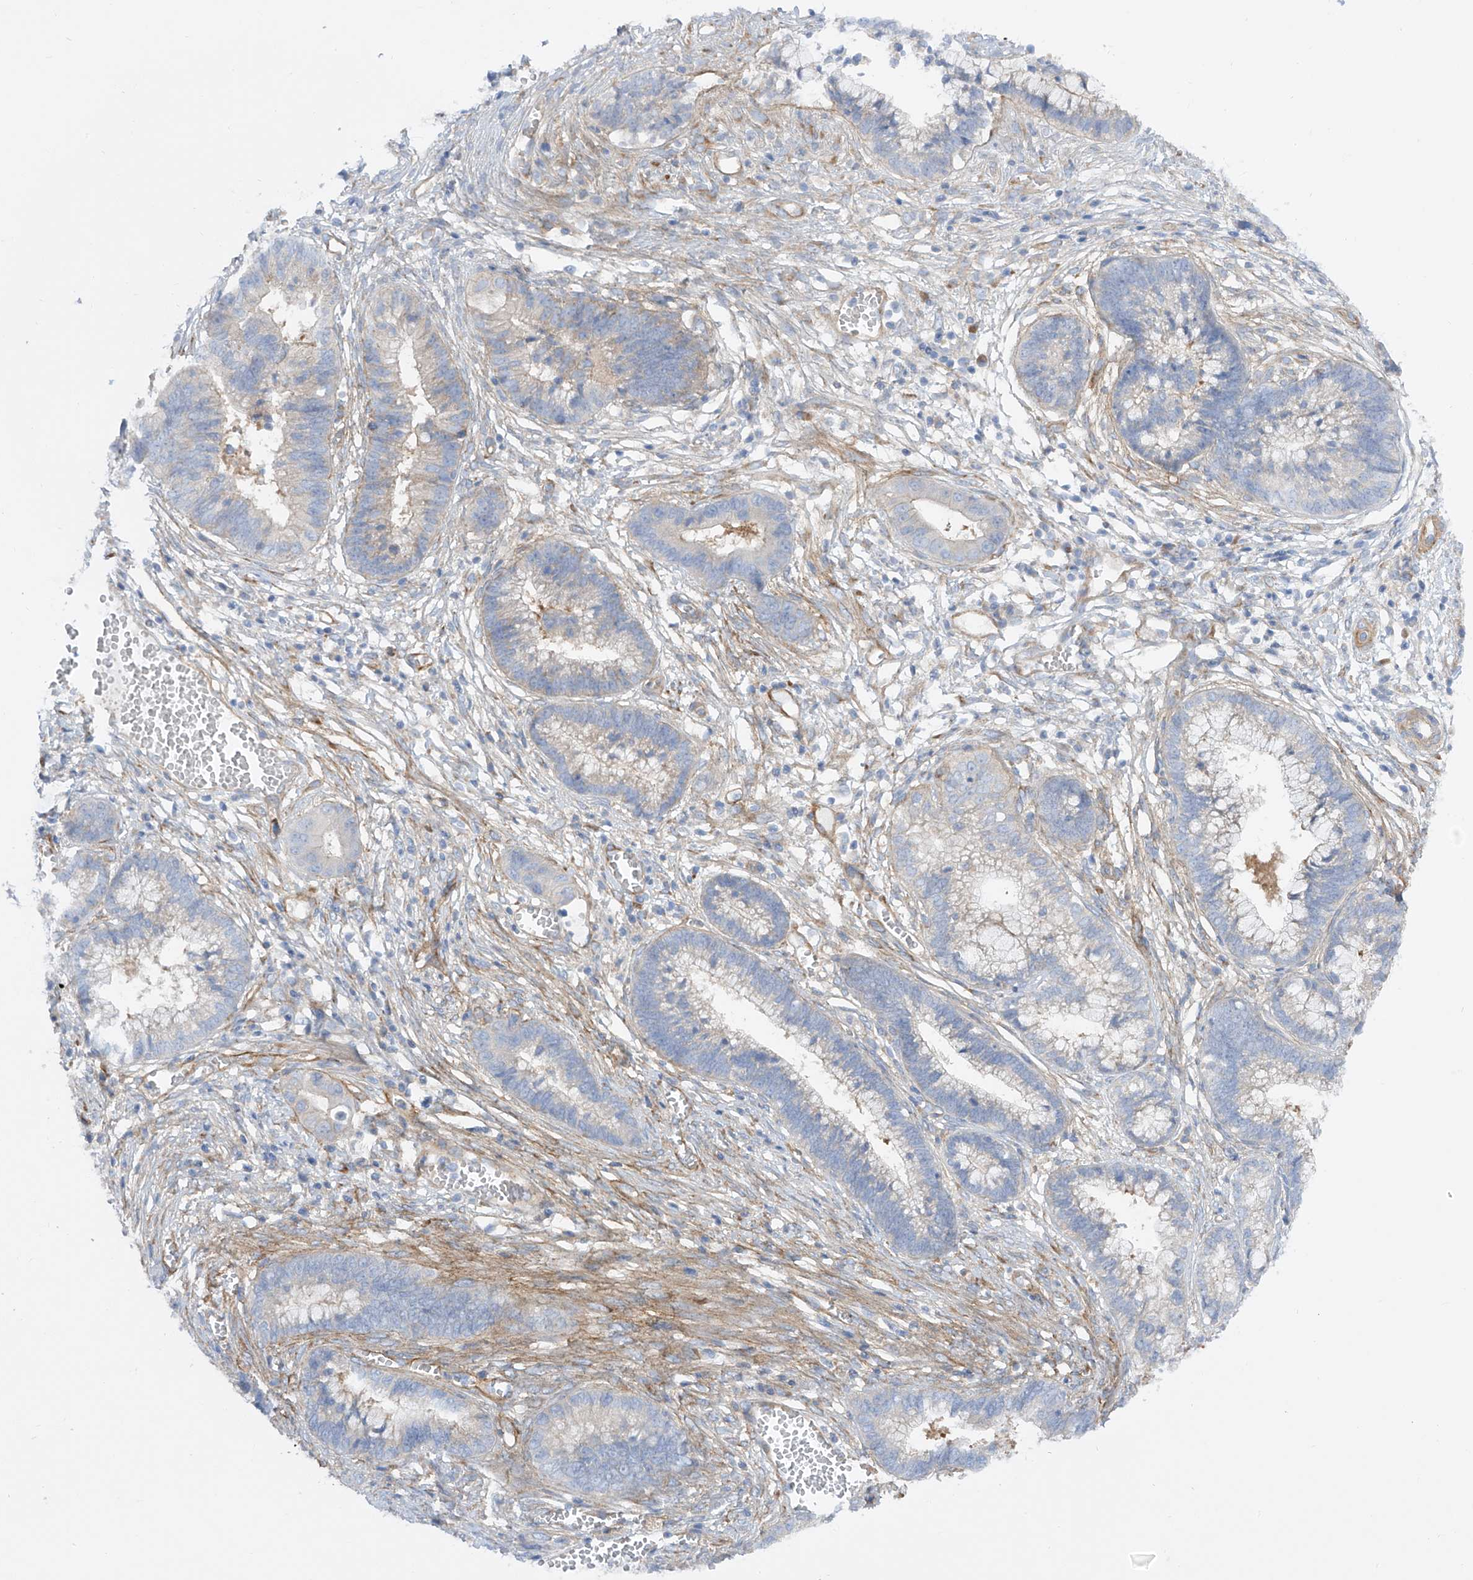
{"staining": {"intensity": "negative", "quantity": "none", "location": "none"}, "tissue": "cervical cancer", "cell_type": "Tumor cells", "image_type": "cancer", "snomed": [{"axis": "morphology", "description": "Adenocarcinoma, NOS"}, {"axis": "topography", "description": "Cervix"}], "caption": "A photomicrograph of cervical cancer stained for a protein shows no brown staining in tumor cells. (DAB (3,3'-diaminobenzidine) immunohistochemistry (IHC) visualized using brightfield microscopy, high magnification).", "gene": "LCA5", "patient": {"sex": "female", "age": 44}}